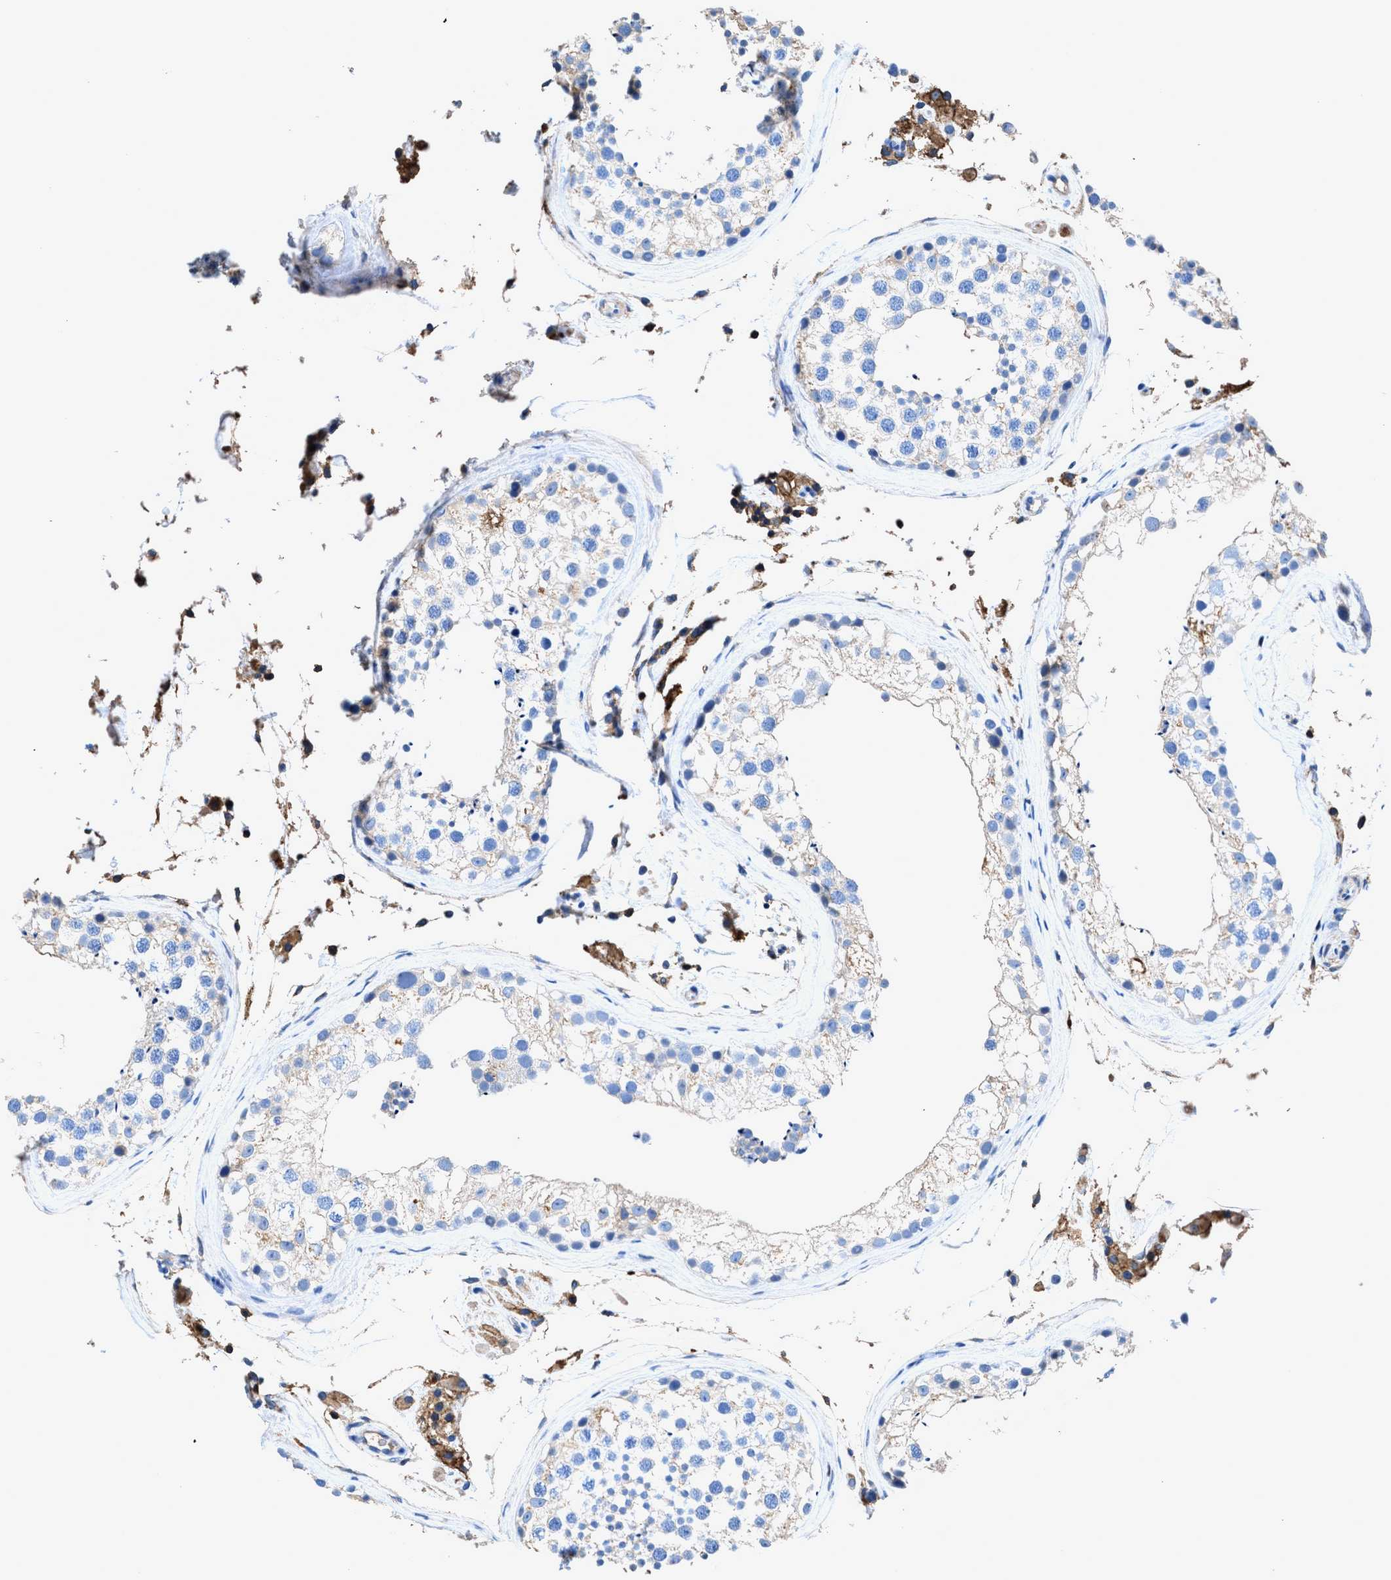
{"staining": {"intensity": "moderate", "quantity": "25%-75%", "location": "cytoplasmic/membranous"}, "tissue": "testis", "cell_type": "Cells in seminiferous ducts", "image_type": "normal", "snomed": [{"axis": "morphology", "description": "Normal tissue, NOS"}, {"axis": "topography", "description": "Testis"}], "caption": "Protein staining reveals moderate cytoplasmic/membranous expression in about 25%-75% of cells in seminiferous ducts in benign testis. The protein of interest is shown in brown color, while the nuclei are stained blue.", "gene": "KCNQ4", "patient": {"sex": "male", "age": 46}}